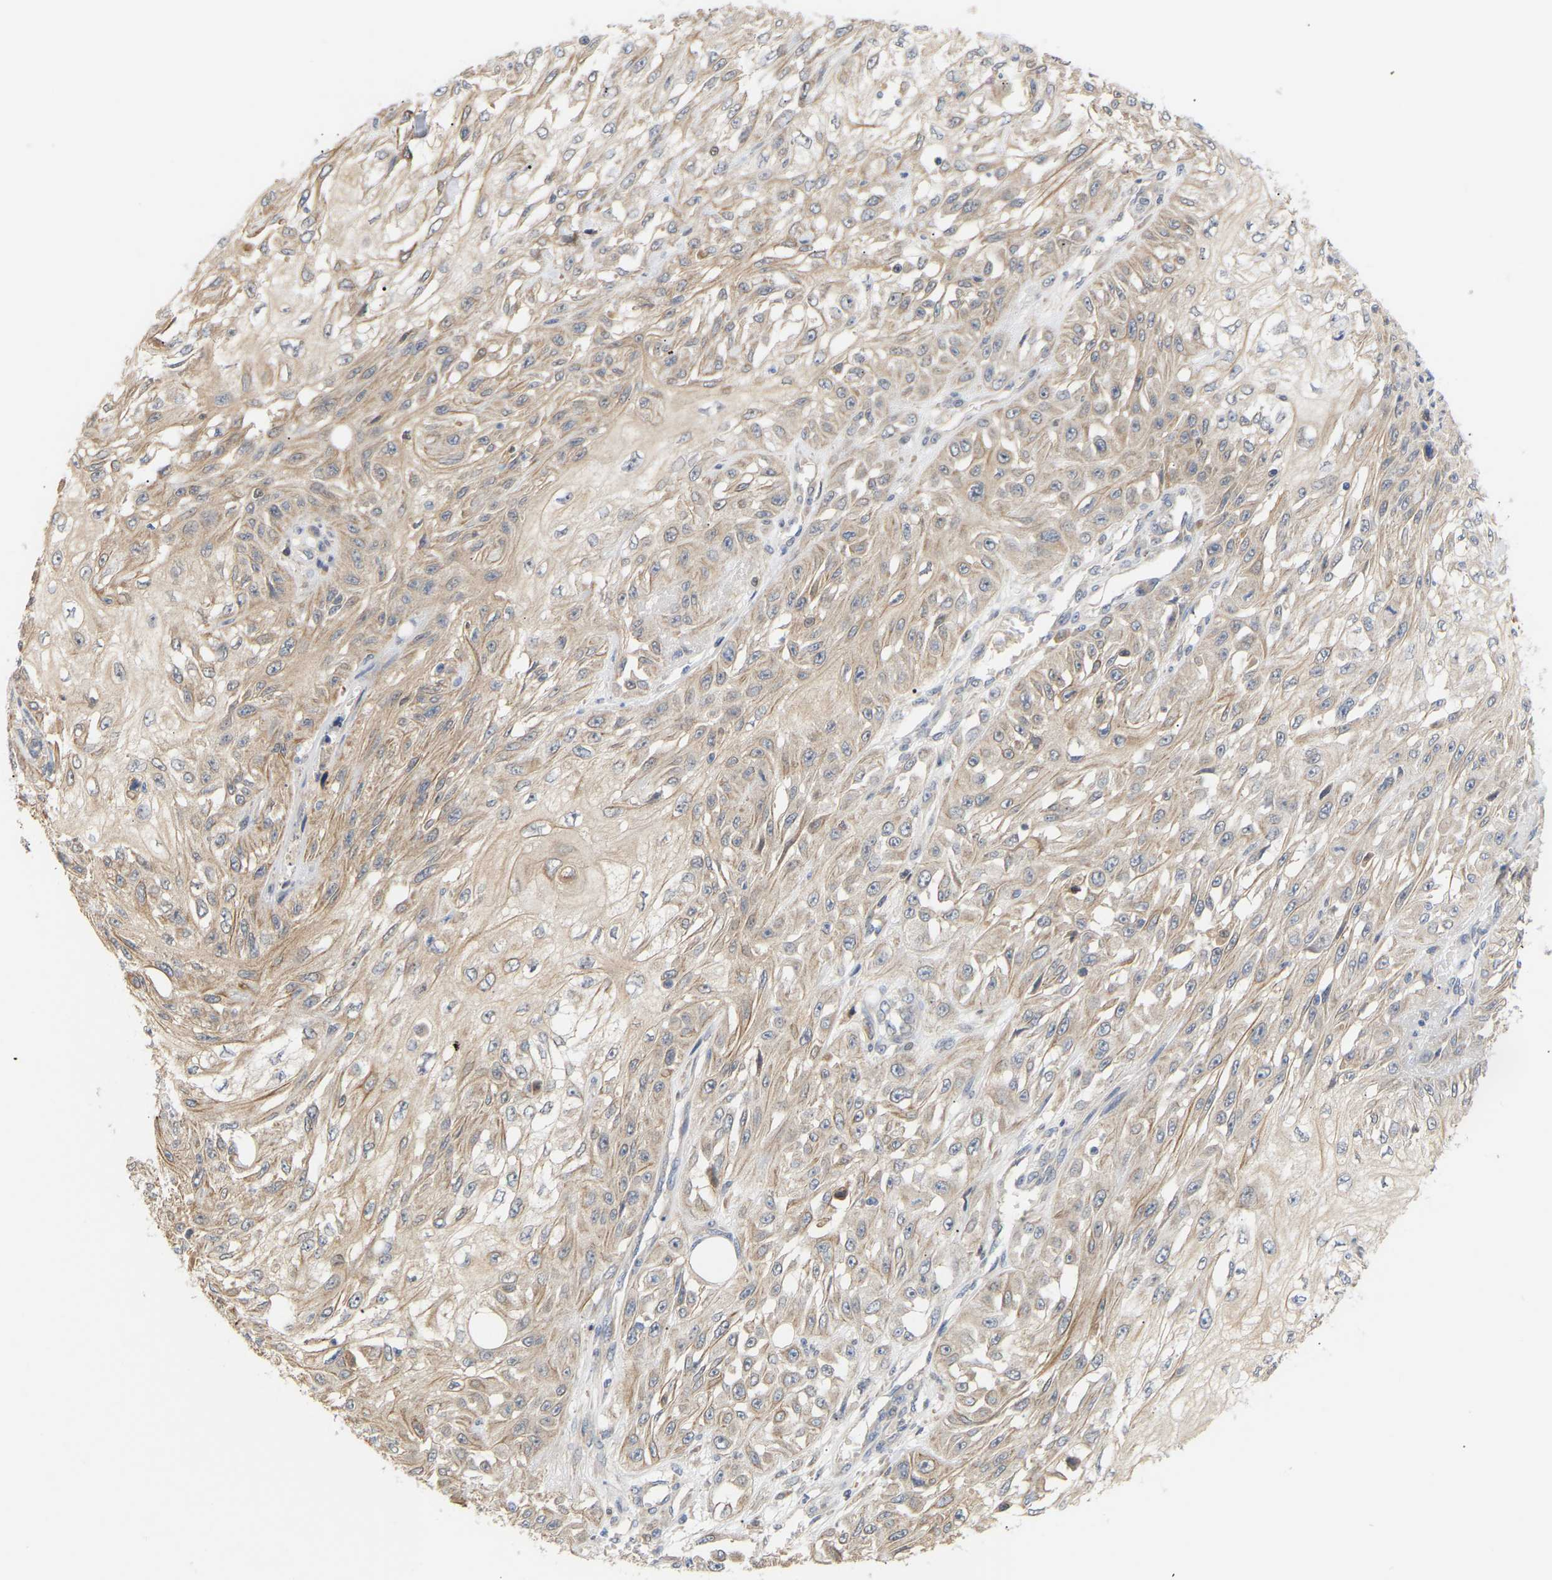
{"staining": {"intensity": "weak", "quantity": ">75%", "location": "cytoplasmic/membranous"}, "tissue": "skin cancer", "cell_type": "Tumor cells", "image_type": "cancer", "snomed": [{"axis": "morphology", "description": "Squamous cell carcinoma, NOS"}, {"axis": "morphology", "description": "Squamous cell carcinoma, metastatic, NOS"}, {"axis": "topography", "description": "Skin"}, {"axis": "topography", "description": "Lymph node"}], "caption": "The photomicrograph exhibits a brown stain indicating the presence of a protein in the cytoplasmic/membranous of tumor cells in skin cancer.", "gene": "TPMT", "patient": {"sex": "male", "age": 75}}